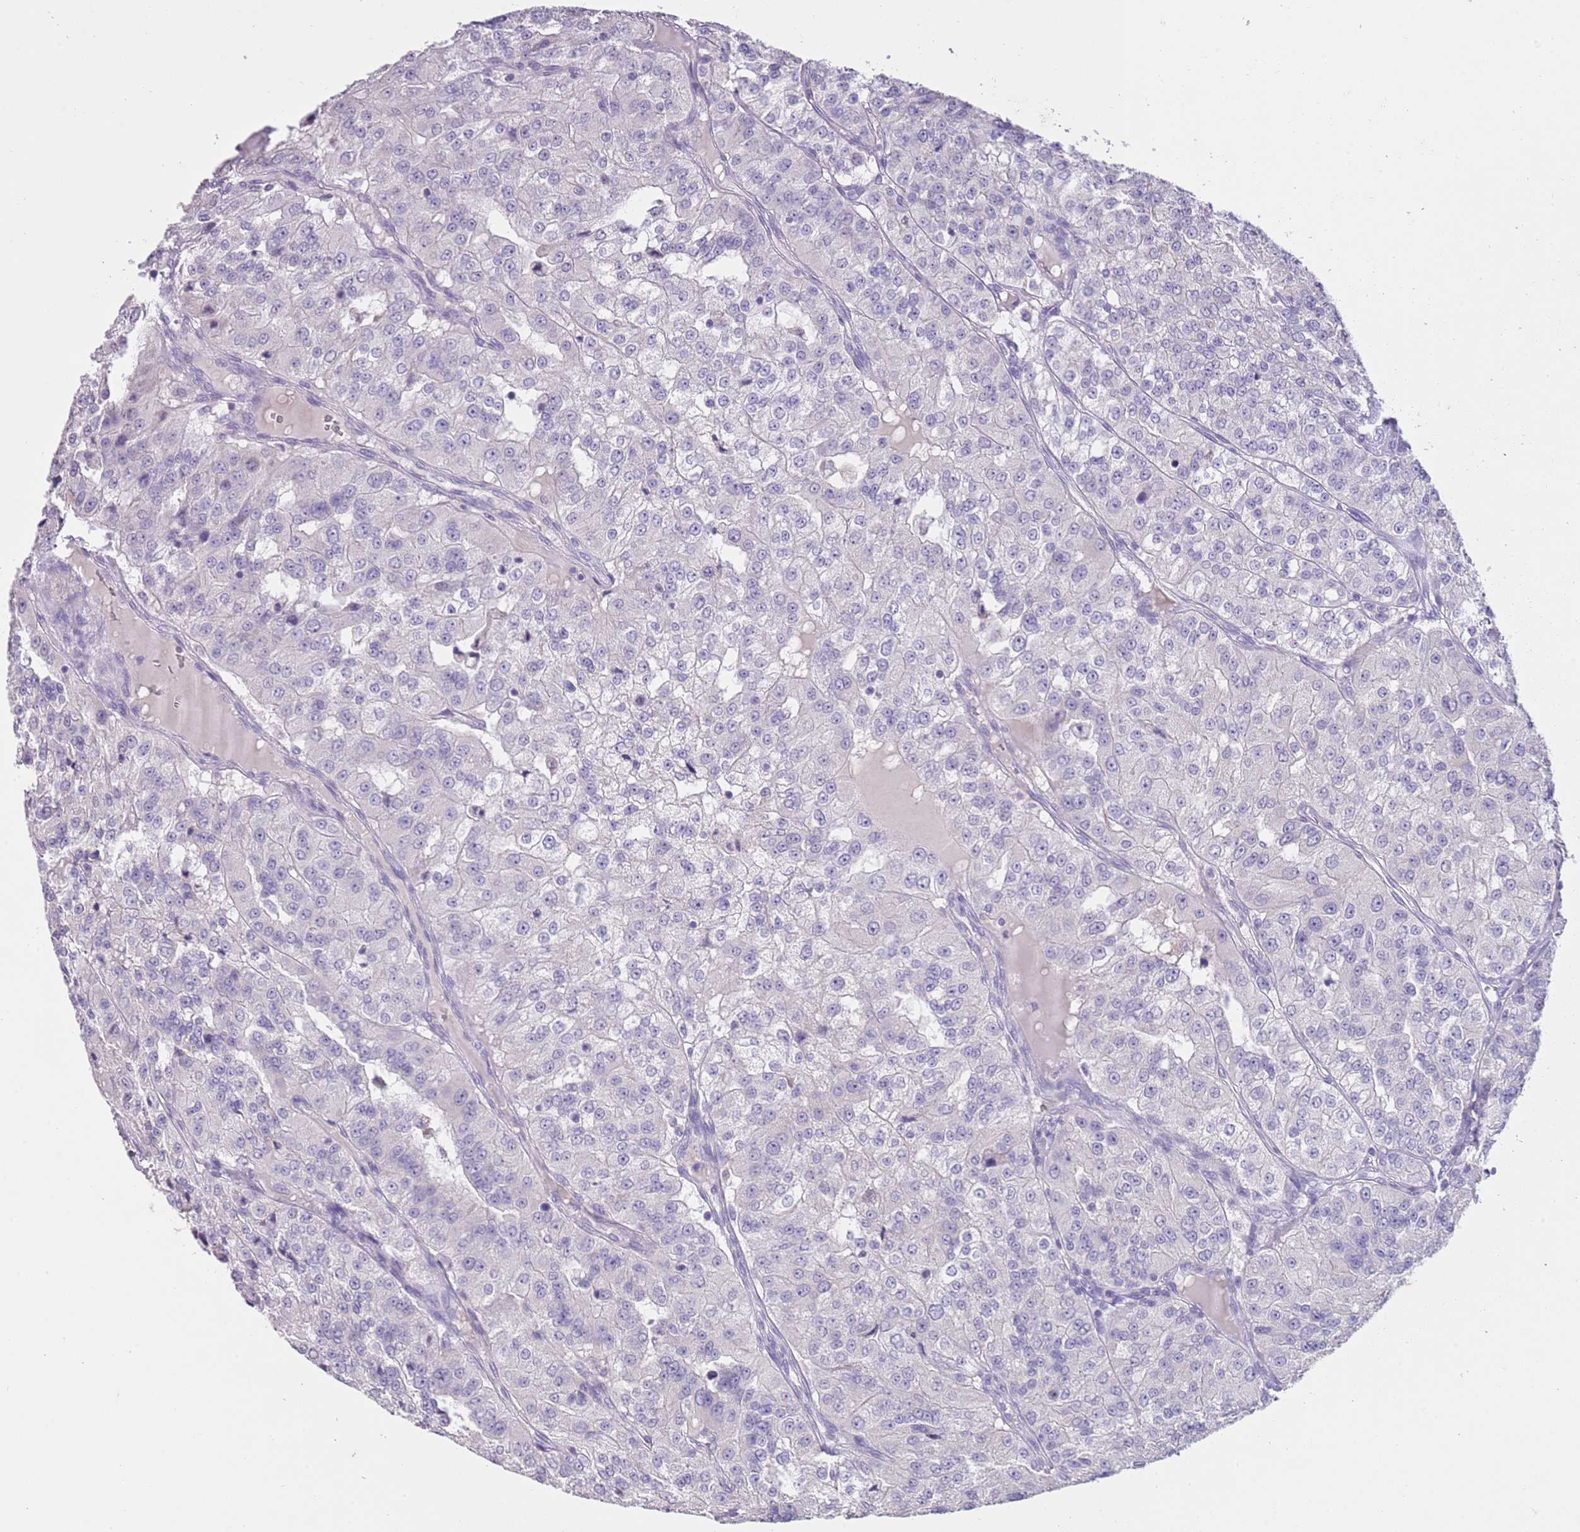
{"staining": {"intensity": "negative", "quantity": "none", "location": "none"}, "tissue": "renal cancer", "cell_type": "Tumor cells", "image_type": "cancer", "snomed": [{"axis": "morphology", "description": "Adenocarcinoma, NOS"}, {"axis": "topography", "description": "Kidney"}], "caption": "The image demonstrates no staining of tumor cells in adenocarcinoma (renal).", "gene": "SLC35E3", "patient": {"sex": "female", "age": 63}}